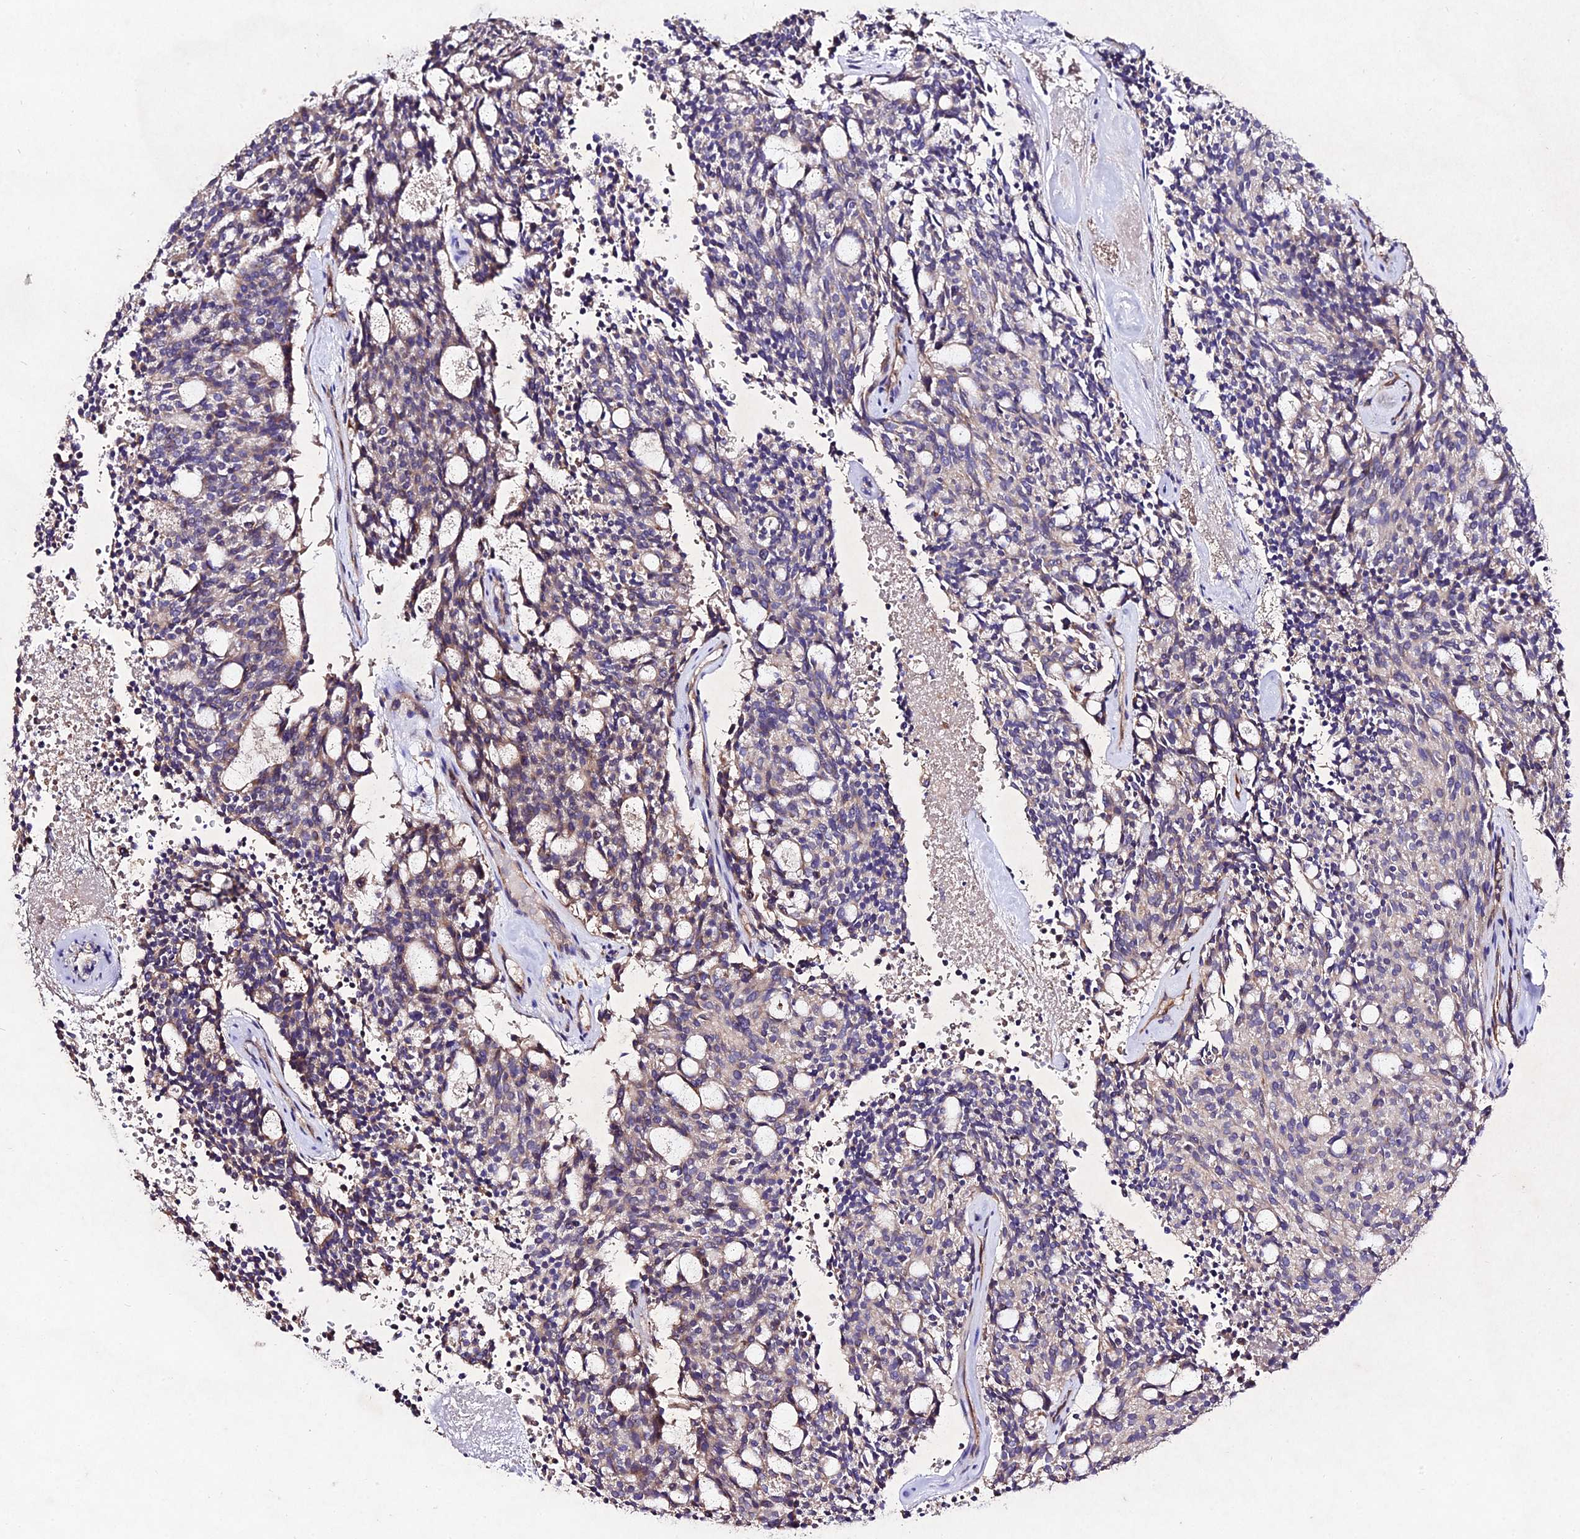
{"staining": {"intensity": "weak", "quantity": "25%-75%", "location": "cytoplasmic/membranous"}, "tissue": "carcinoid", "cell_type": "Tumor cells", "image_type": "cancer", "snomed": [{"axis": "morphology", "description": "Carcinoid, malignant, NOS"}, {"axis": "topography", "description": "Pancreas"}], "caption": "This is an image of IHC staining of carcinoid, which shows weak positivity in the cytoplasmic/membranous of tumor cells.", "gene": "AP3M2", "patient": {"sex": "female", "age": 54}}